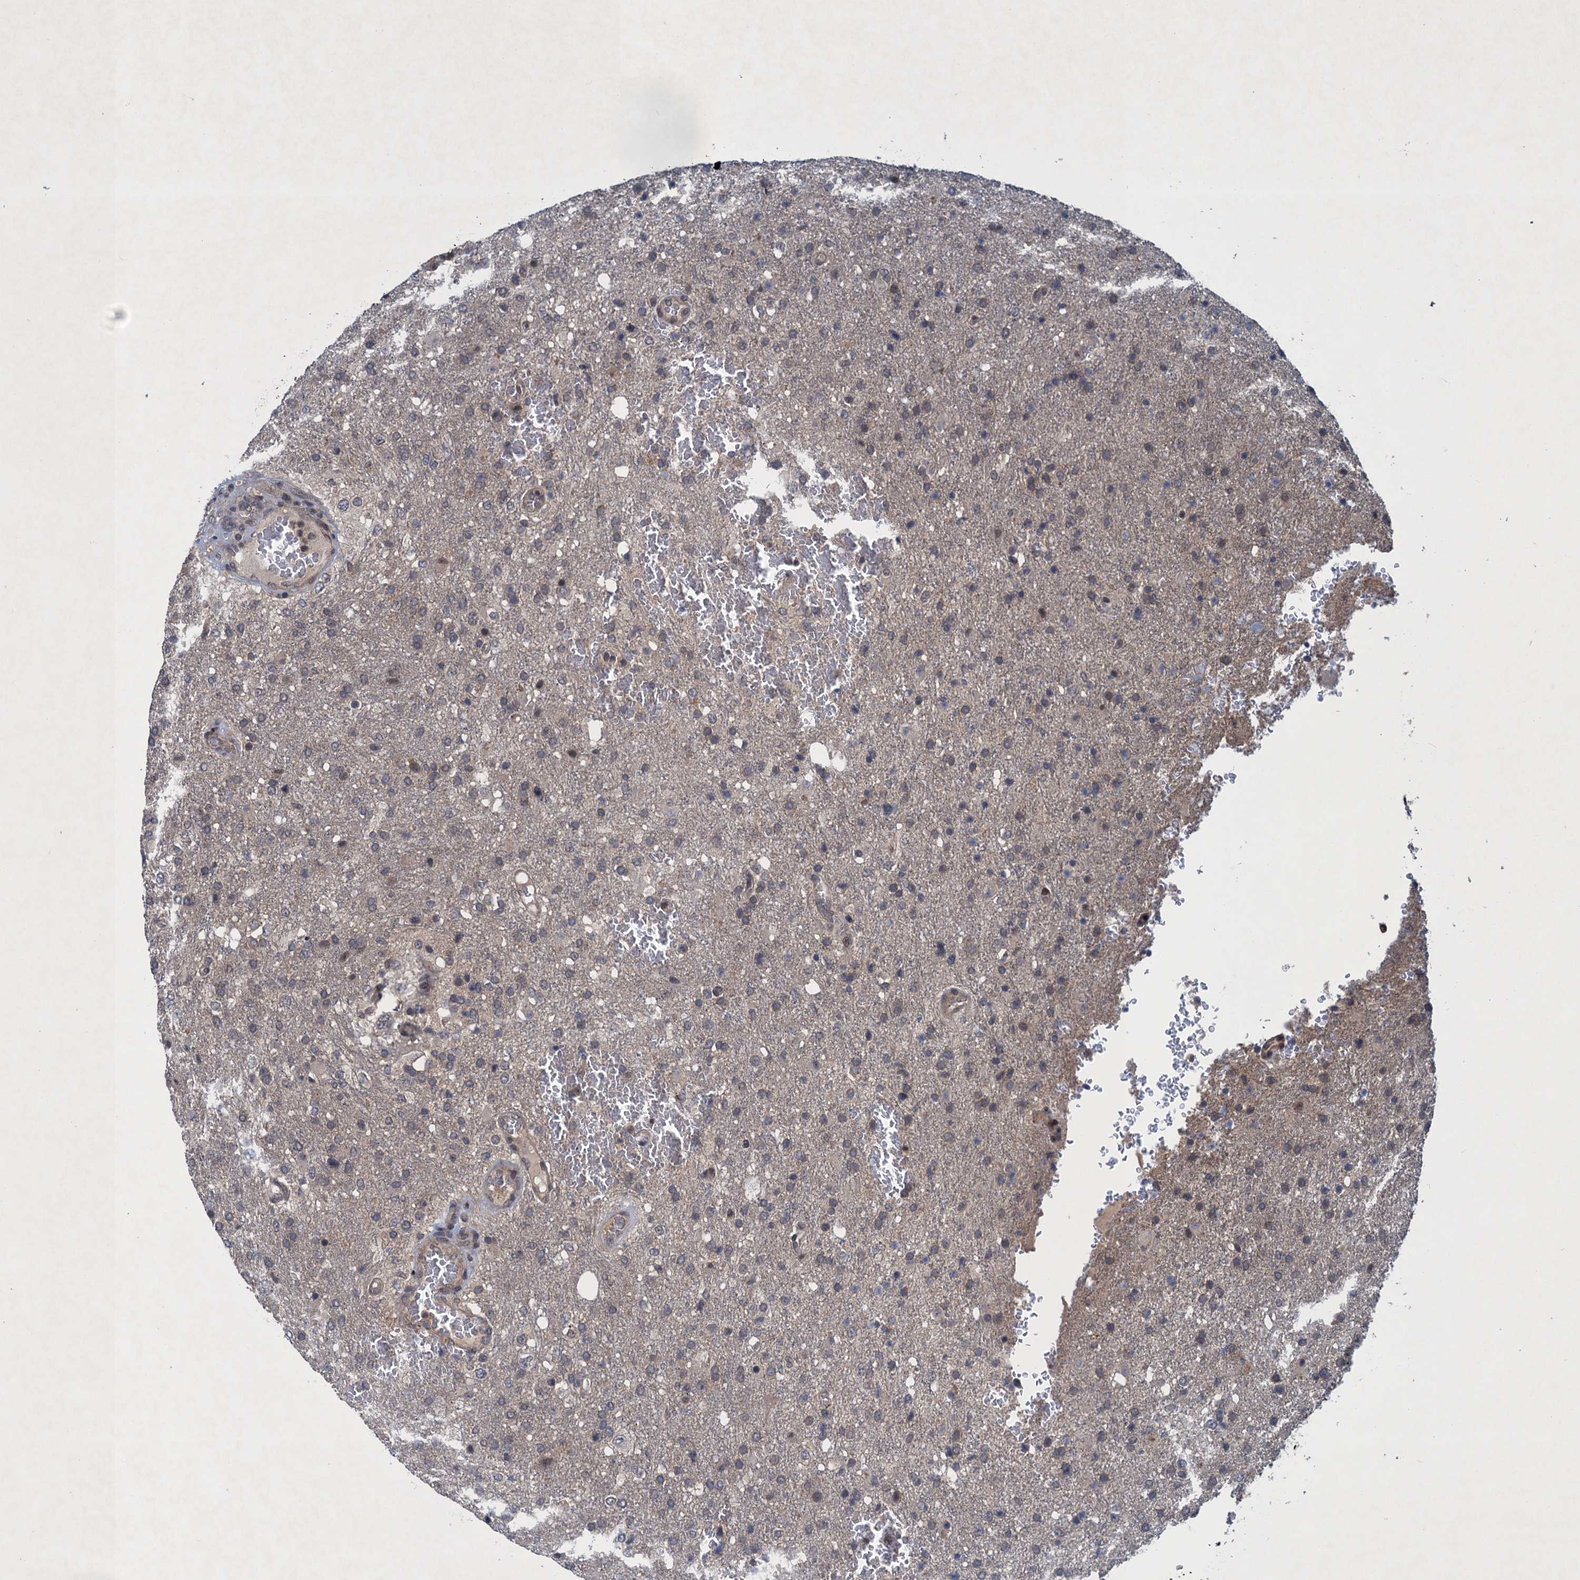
{"staining": {"intensity": "negative", "quantity": "none", "location": "none"}, "tissue": "glioma", "cell_type": "Tumor cells", "image_type": "cancer", "snomed": [{"axis": "morphology", "description": "Glioma, malignant, High grade"}, {"axis": "topography", "description": "Brain"}], "caption": "Protein analysis of high-grade glioma (malignant) exhibits no significant expression in tumor cells.", "gene": "RNF165", "patient": {"sex": "female", "age": 74}}